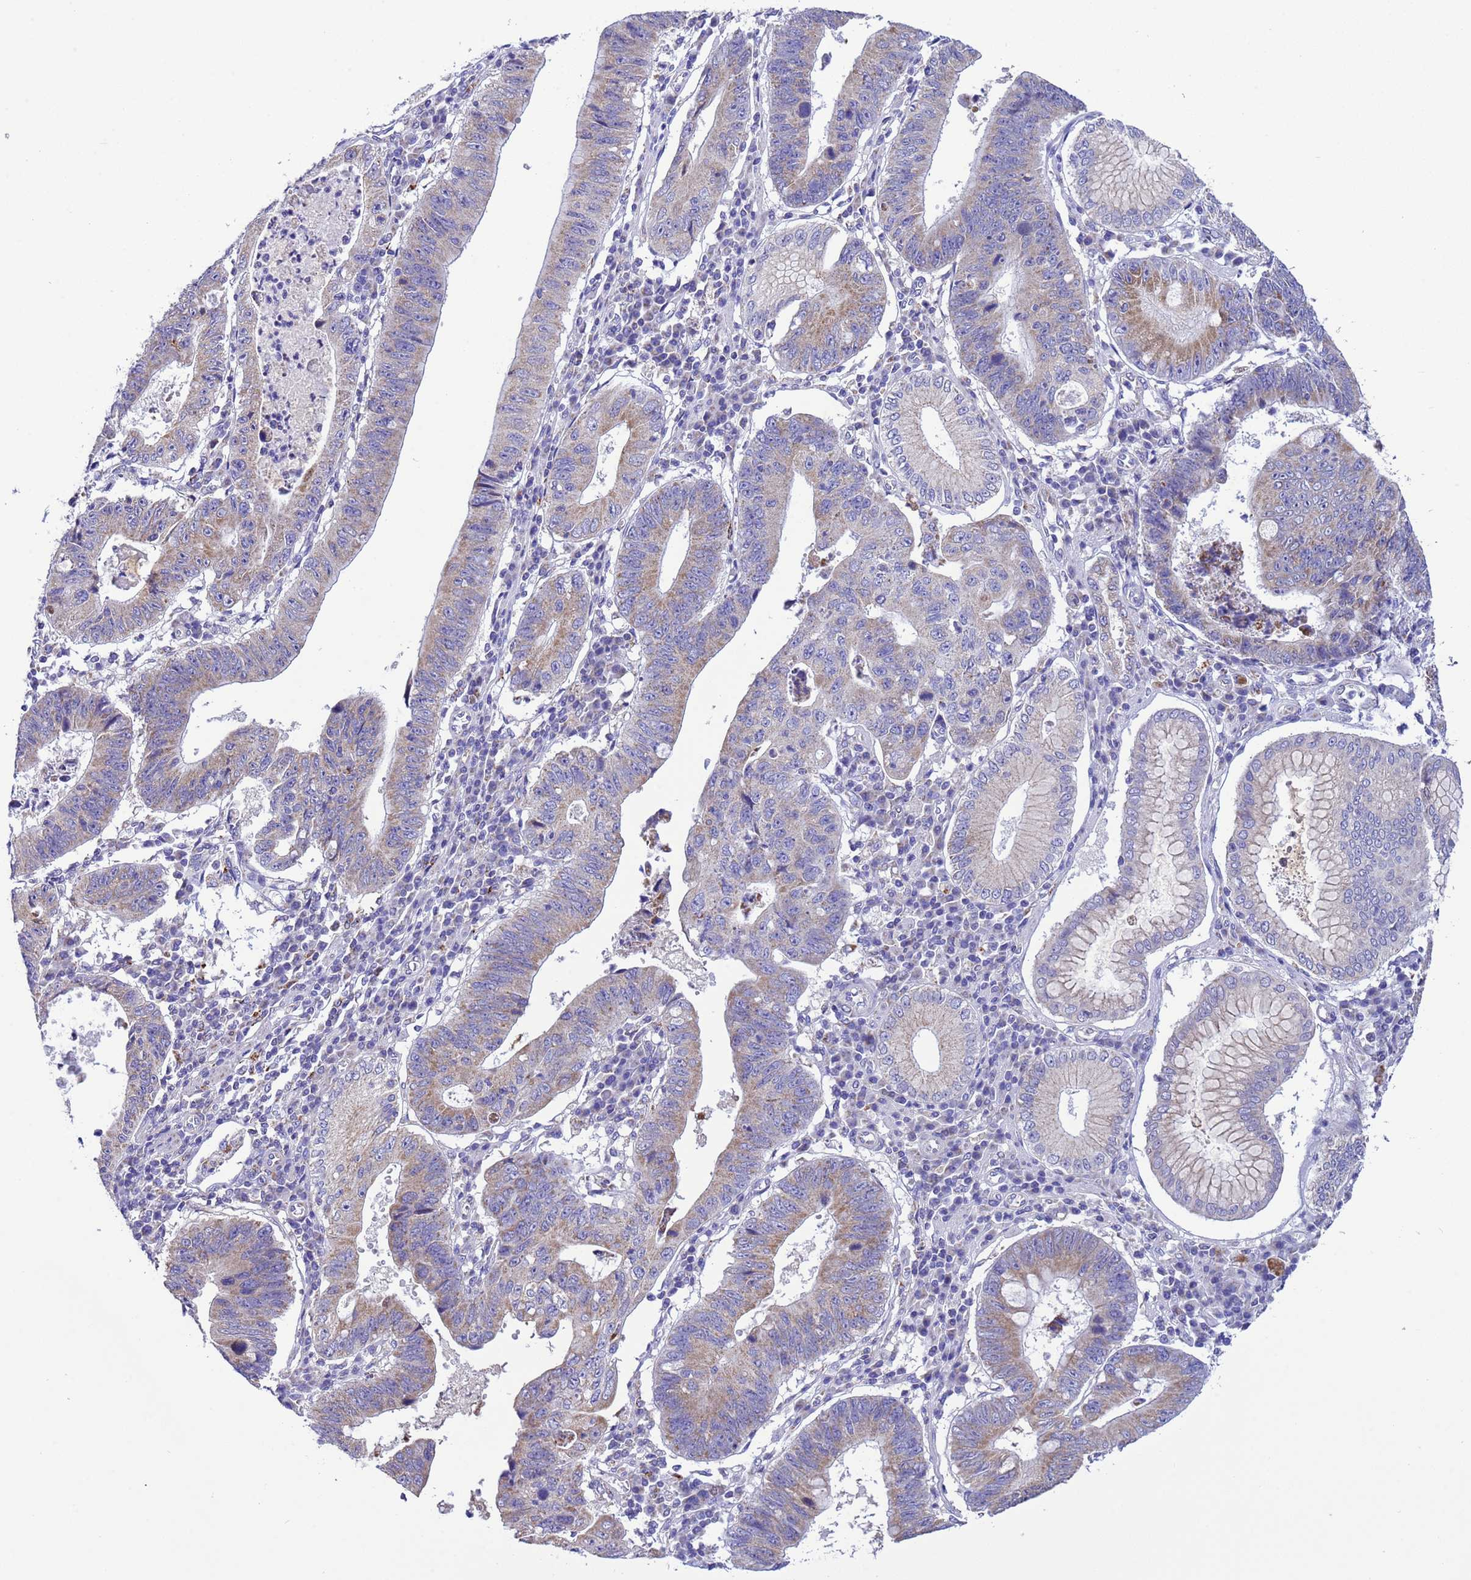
{"staining": {"intensity": "moderate", "quantity": "25%-75%", "location": "cytoplasmic/membranous"}, "tissue": "stomach cancer", "cell_type": "Tumor cells", "image_type": "cancer", "snomed": [{"axis": "morphology", "description": "Adenocarcinoma, NOS"}, {"axis": "topography", "description": "Stomach"}], "caption": "A brown stain labels moderate cytoplasmic/membranous staining of a protein in human stomach cancer tumor cells.", "gene": "CCDC191", "patient": {"sex": "male", "age": 59}}